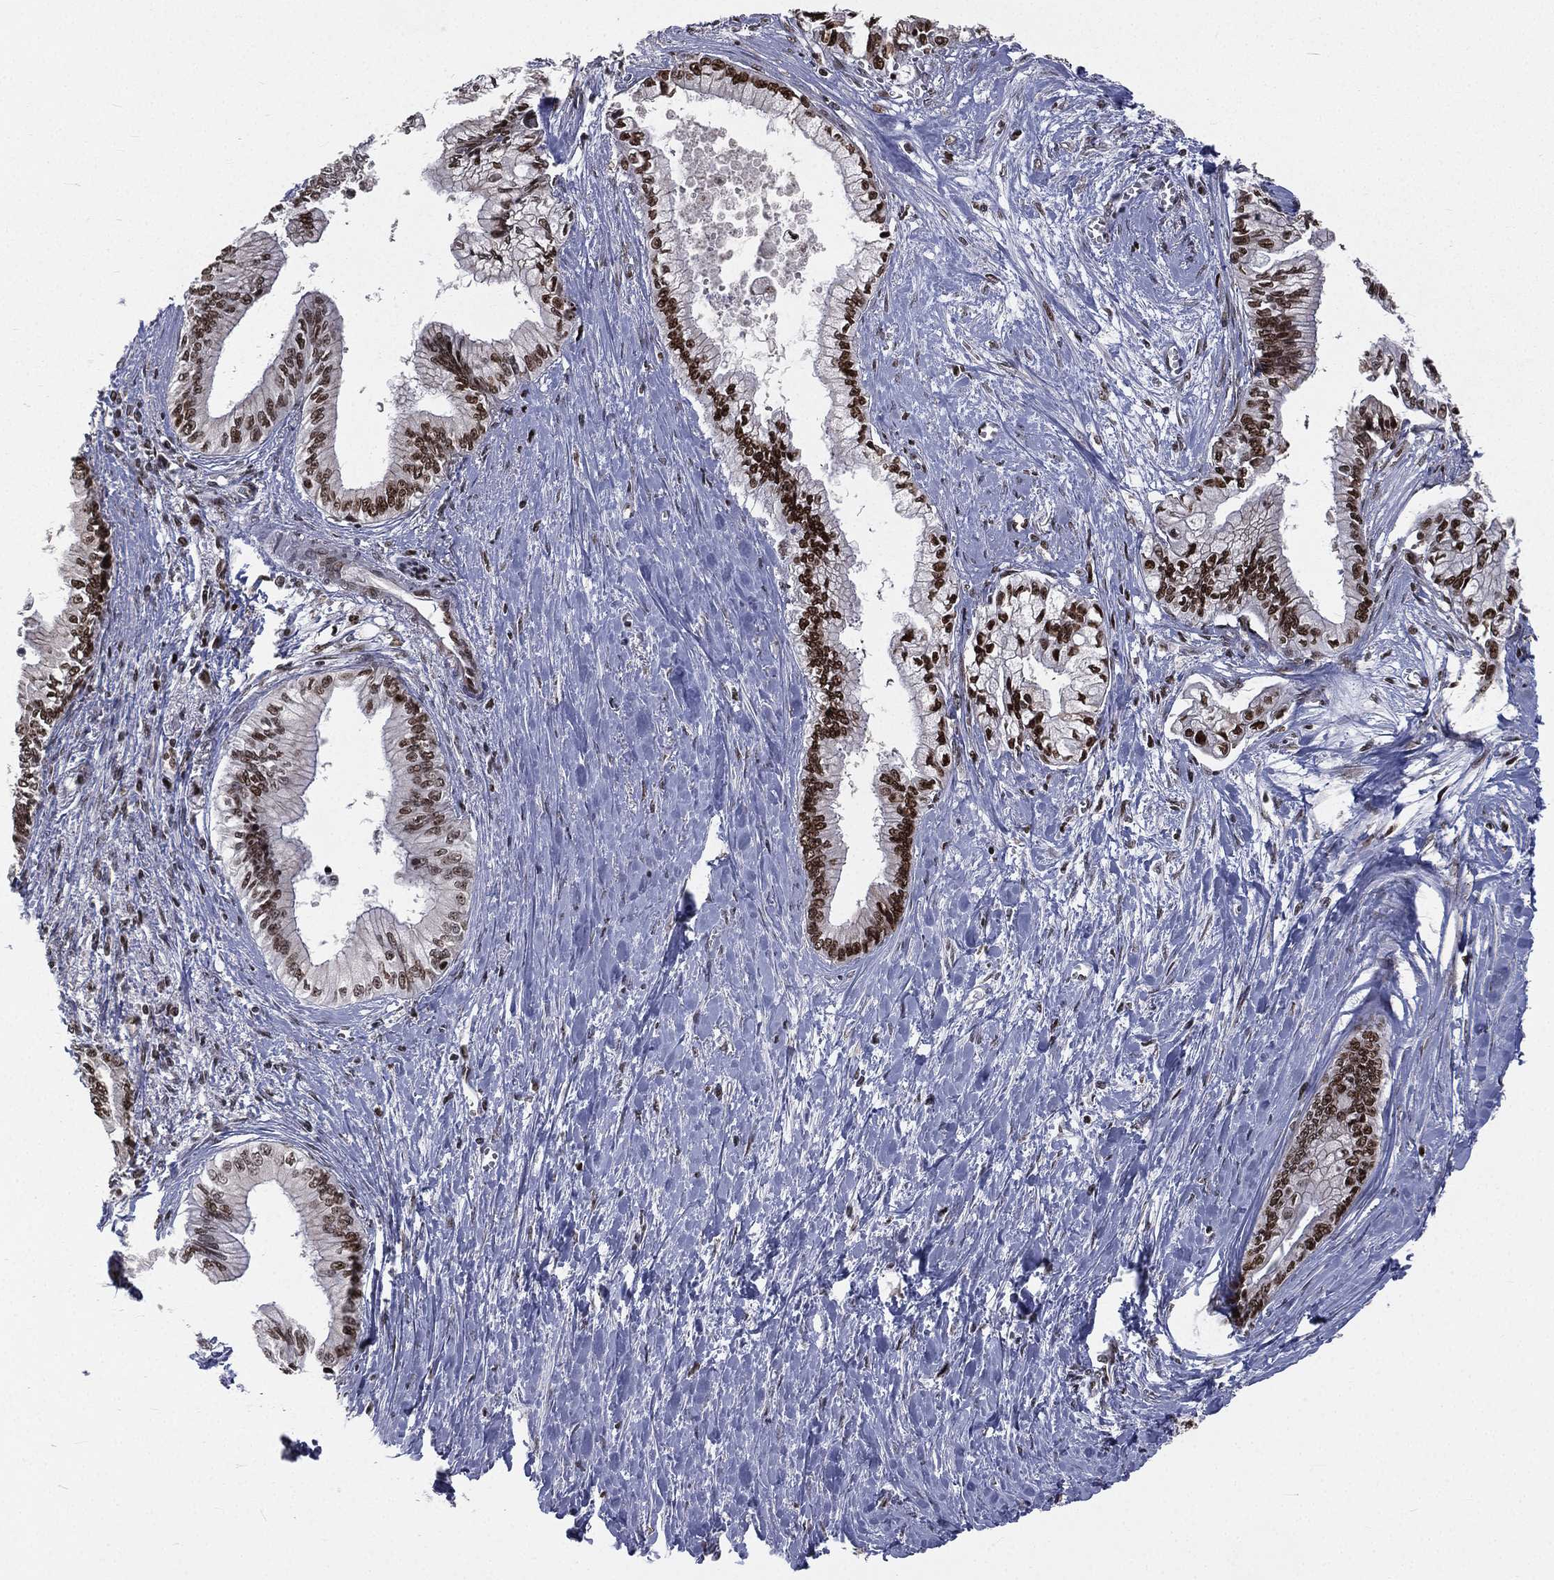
{"staining": {"intensity": "strong", "quantity": "25%-75%", "location": "nuclear"}, "tissue": "pancreatic cancer", "cell_type": "Tumor cells", "image_type": "cancer", "snomed": [{"axis": "morphology", "description": "Adenocarcinoma, NOS"}, {"axis": "topography", "description": "Pancreas"}], "caption": "Approximately 25%-75% of tumor cells in human adenocarcinoma (pancreatic) reveal strong nuclear protein staining as visualized by brown immunohistochemical staining.", "gene": "POLB", "patient": {"sex": "female", "age": 61}}